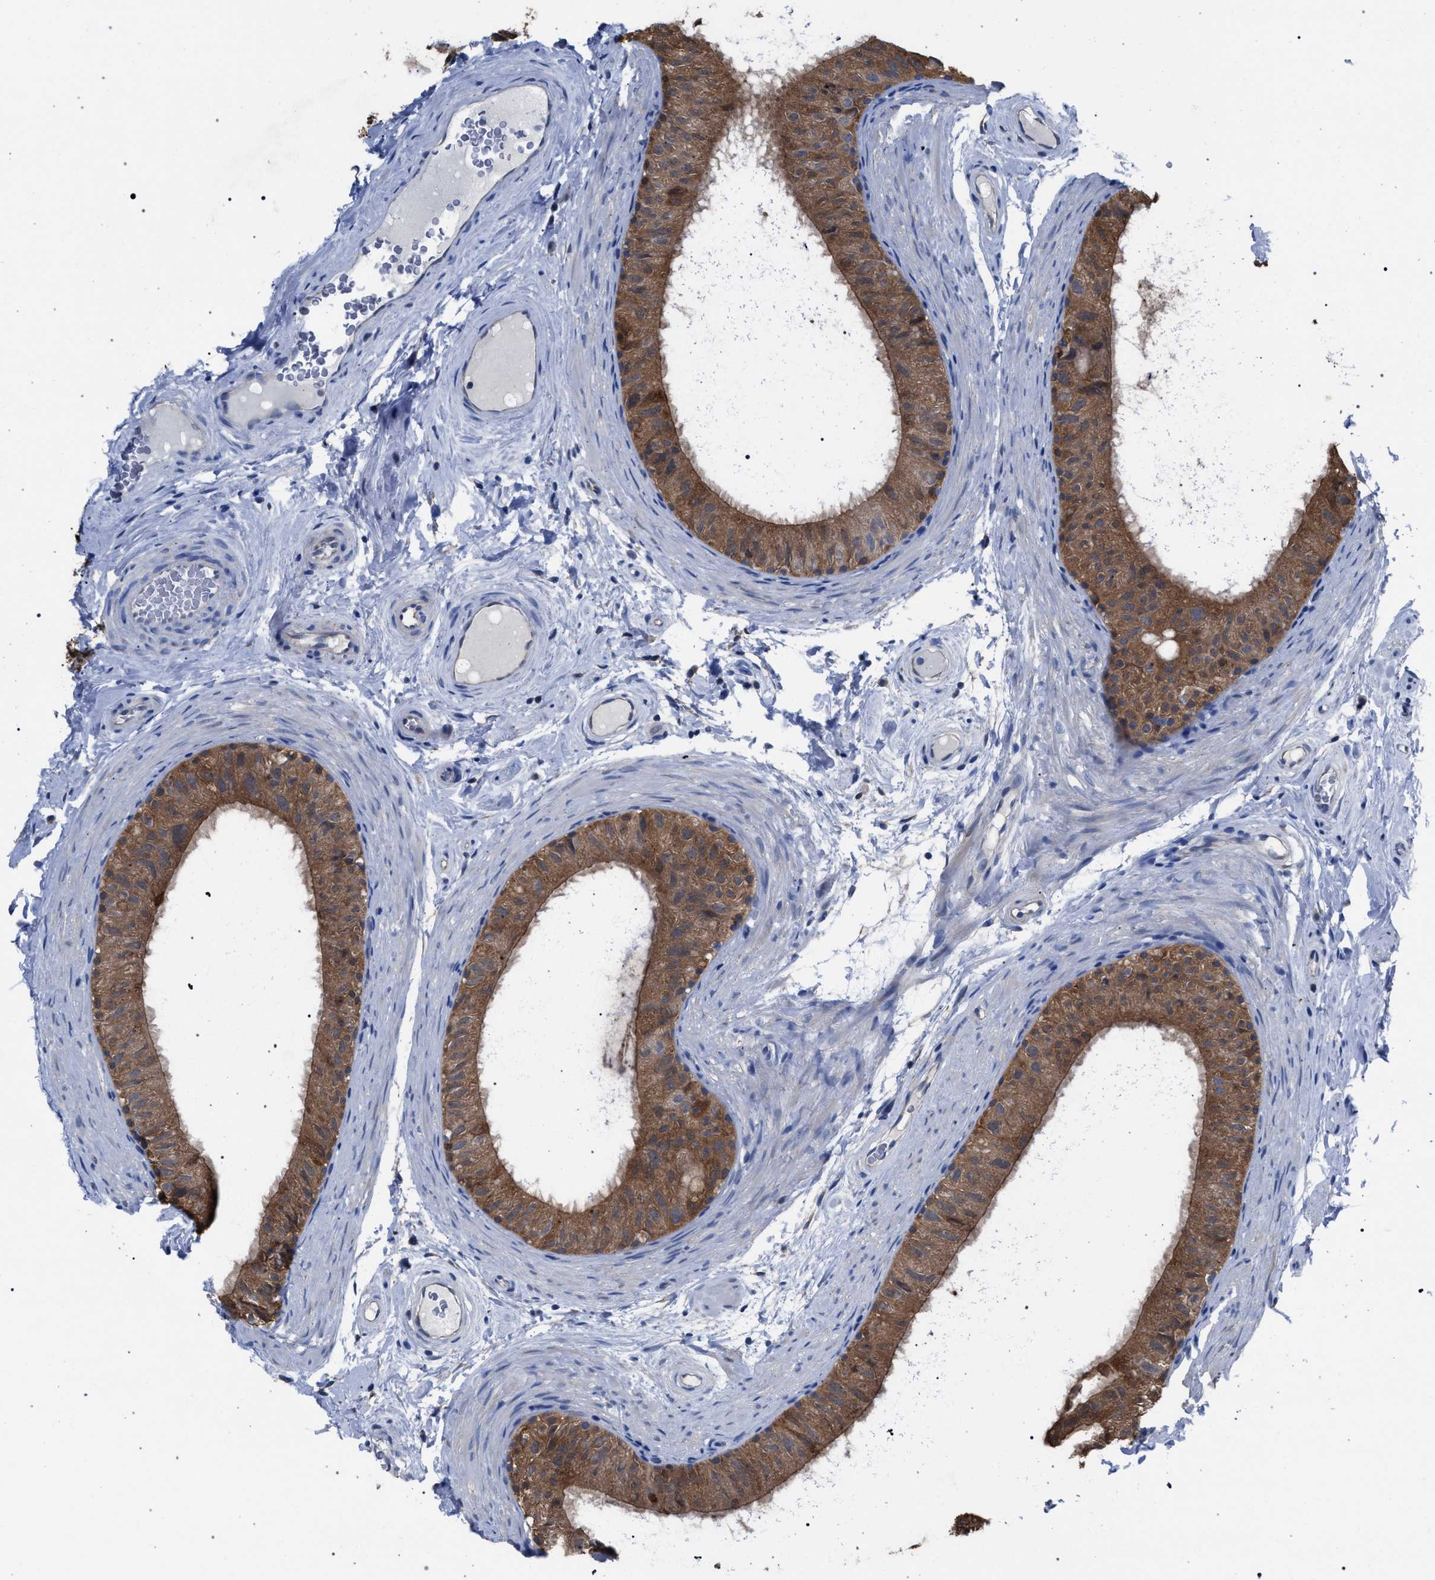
{"staining": {"intensity": "moderate", "quantity": ">75%", "location": "cytoplasmic/membranous"}, "tissue": "epididymis", "cell_type": "Glandular cells", "image_type": "normal", "snomed": [{"axis": "morphology", "description": "Normal tissue, NOS"}, {"axis": "topography", "description": "Epididymis"}], "caption": "There is medium levels of moderate cytoplasmic/membranous staining in glandular cells of benign epididymis, as demonstrated by immunohistochemical staining (brown color).", "gene": "CRYZ", "patient": {"sex": "male", "age": 34}}